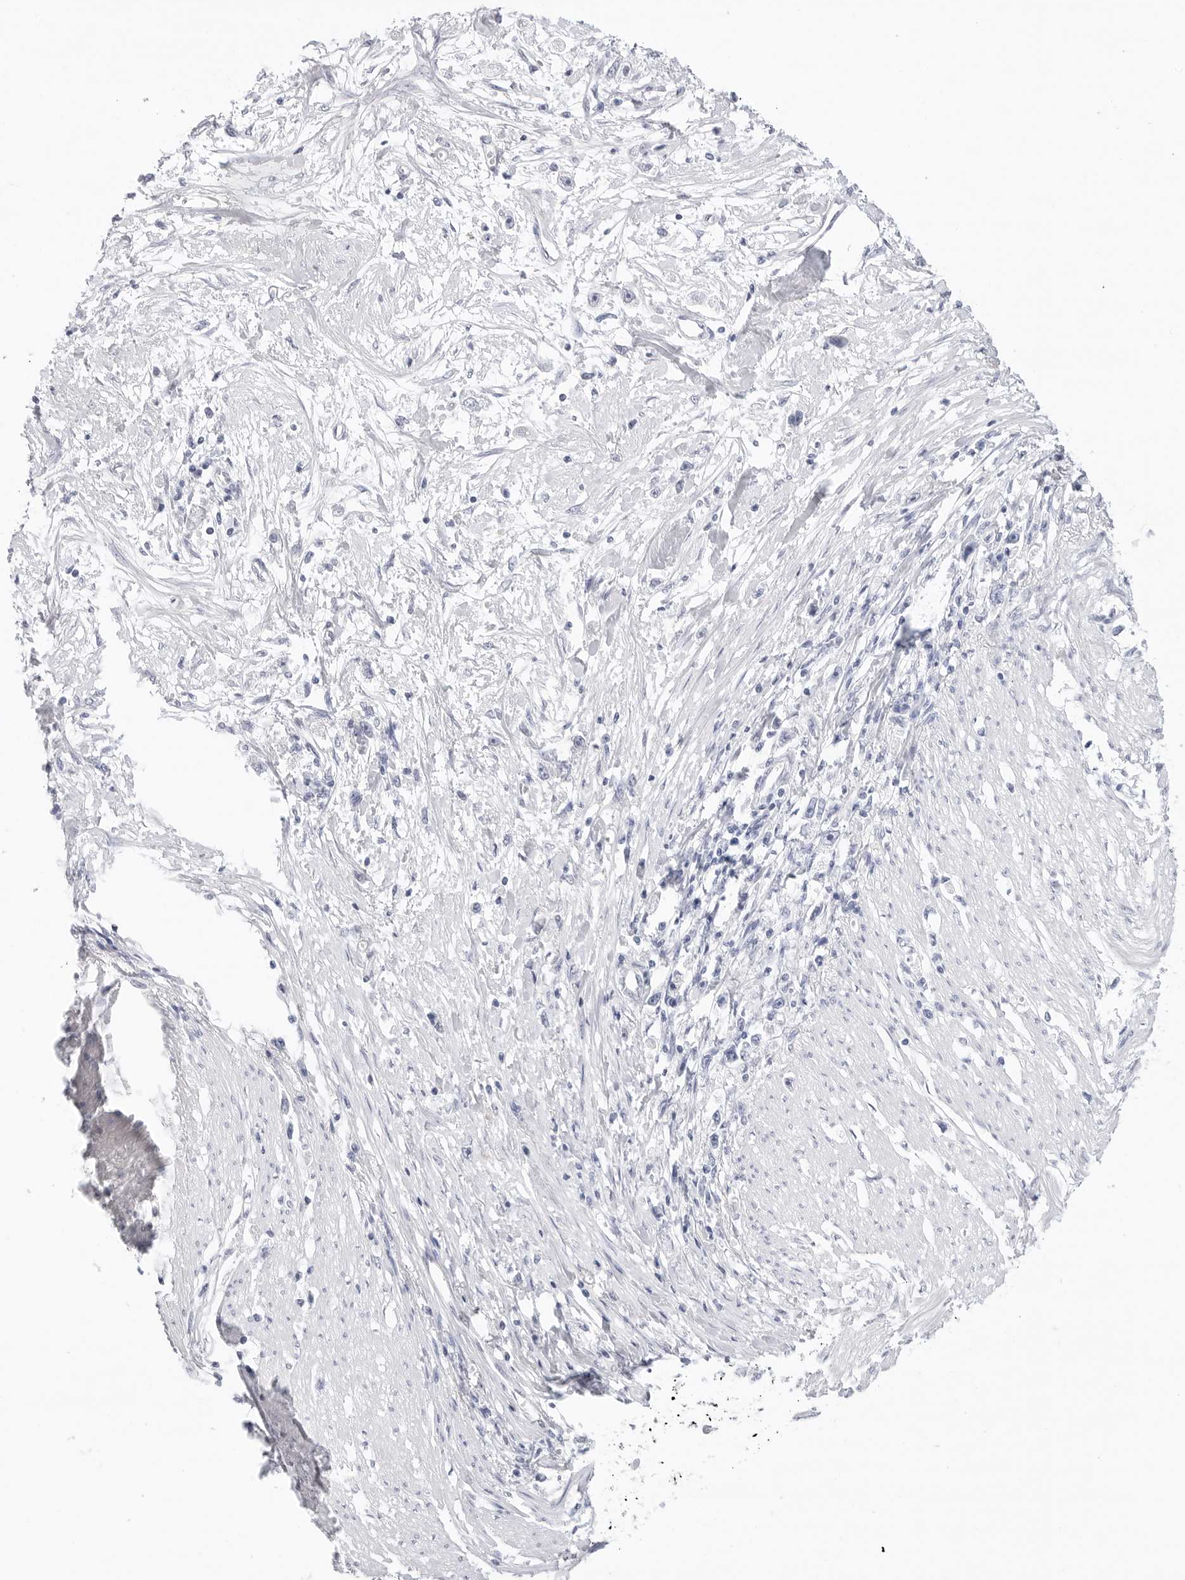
{"staining": {"intensity": "negative", "quantity": "none", "location": "none"}, "tissue": "stomach cancer", "cell_type": "Tumor cells", "image_type": "cancer", "snomed": [{"axis": "morphology", "description": "Adenocarcinoma, NOS"}, {"axis": "topography", "description": "Stomach"}], "caption": "IHC histopathology image of human stomach adenocarcinoma stained for a protein (brown), which reveals no staining in tumor cells.", "gene": "SLC19A1", "patient": {"sex": "female", "age": 59}}